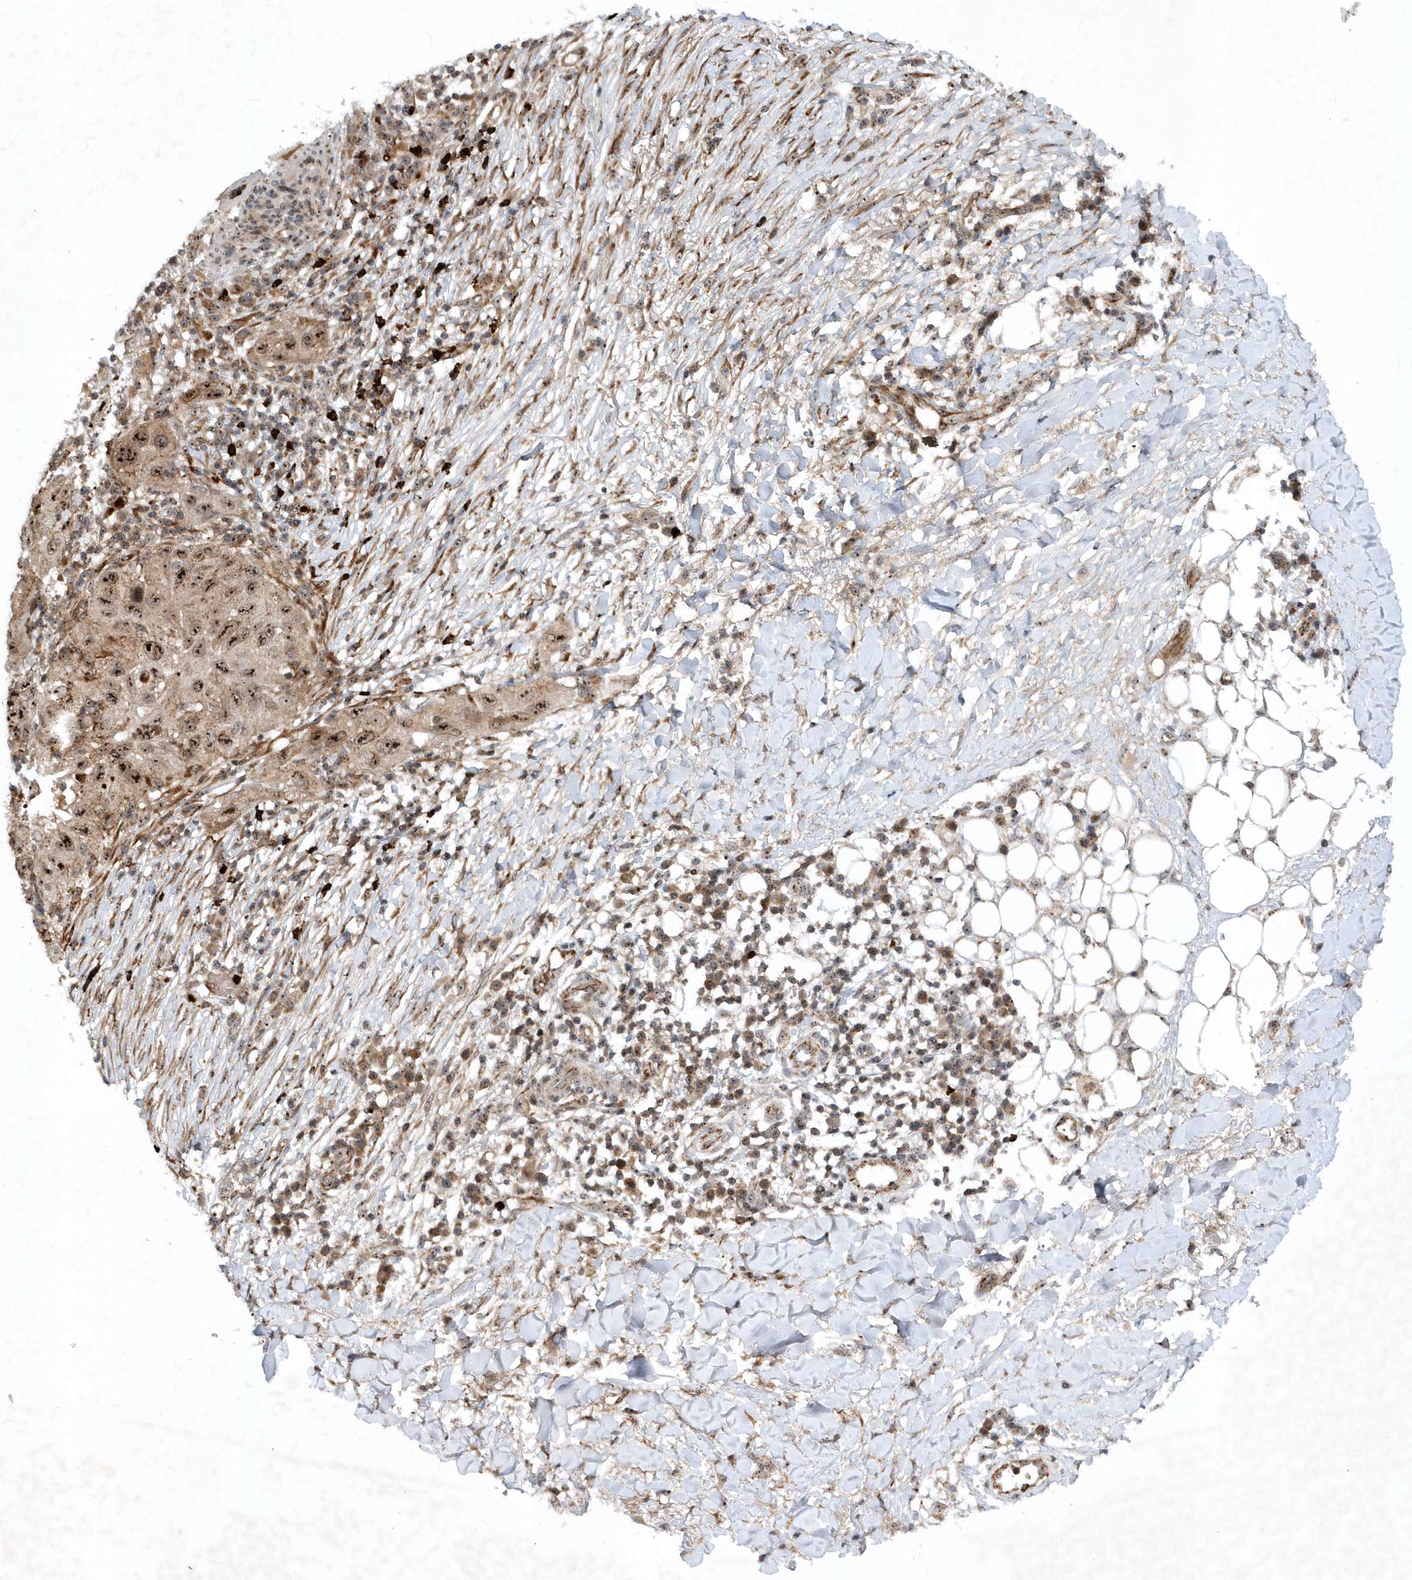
{"staining": {"intensity": "moderate", "quantity": ">75%", "location": "cytoplasmic/membranous,nuclear"}, "tissue": "skin cancer", "cell_type": "Tumor cells", "image_type": "cancer", "snomed": [{"axis": "morphology", "description": "Normal tissue, NOS"}, {"axis": "morphology", "description": "Squamous cell carcinoma, NOS"}, {"axis": "topography", "description": "Skin"}], "caption": "Immunohistochemistry (IHC) of skin squamous cell carcinoma reveals medium levels of moderate cytoplasmic/membranous and nuclear expression in approximately >75% of tumor cells. (brown staining indicates protein expression, while blue staining denotes nuclei).", "gene": "SOWAHB", "patient": {"sex": "female", "age": 96}}